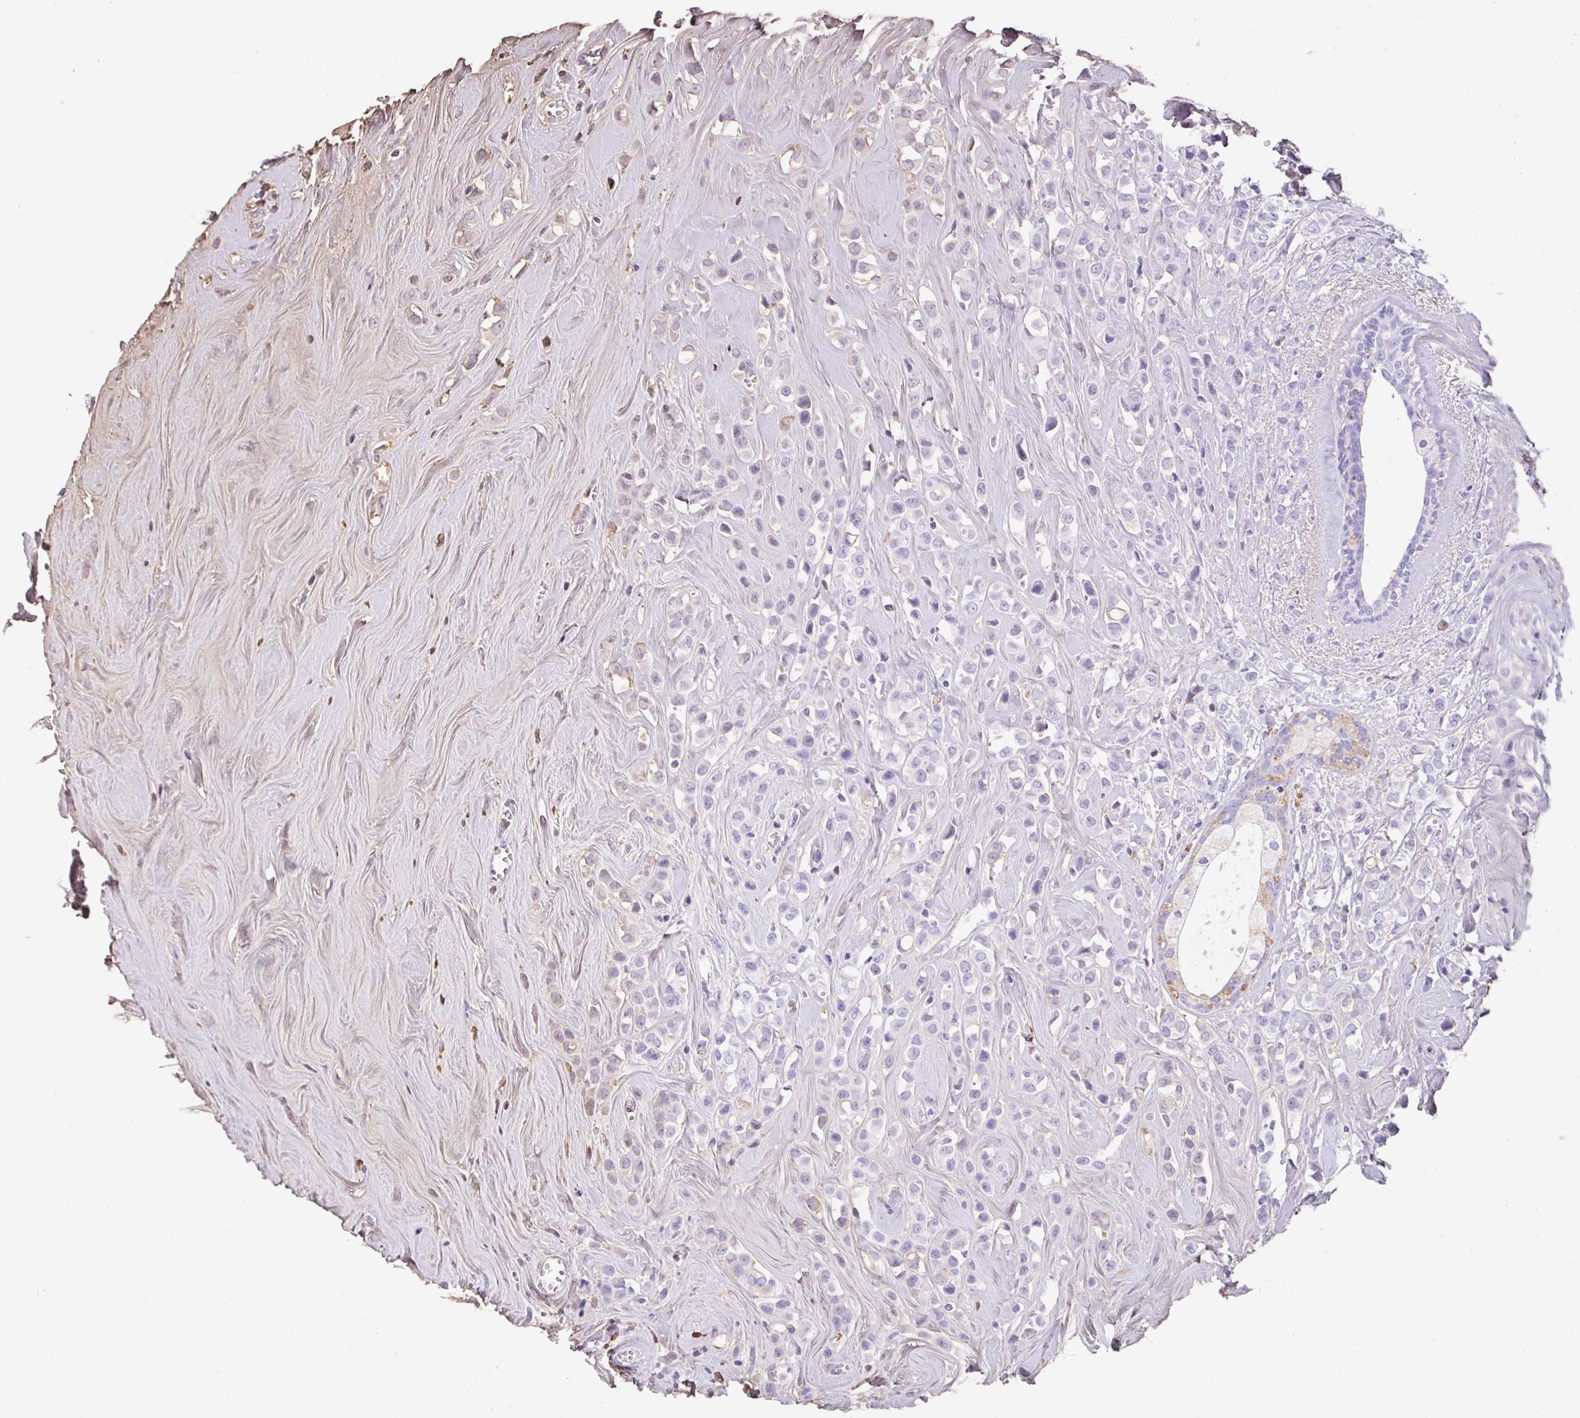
{"staining": {"intensity": "negative", "quantity": "none", "location": "none"}, "tissue": "breast cancer", "cell_type": "Tumor cells", "image_type": "cancer", "snomed": [{"axis": "morphology", "description": "Duct carcinoma"}, {"axis": "topography", "description": "Breast"}], "caption": "The immunohistochemistry image has no significant staining in tumor cells of breast intraductal carcinoma tissue.", "gene": "HOXC12", "patient": {"sex": "female", "age": 80}}